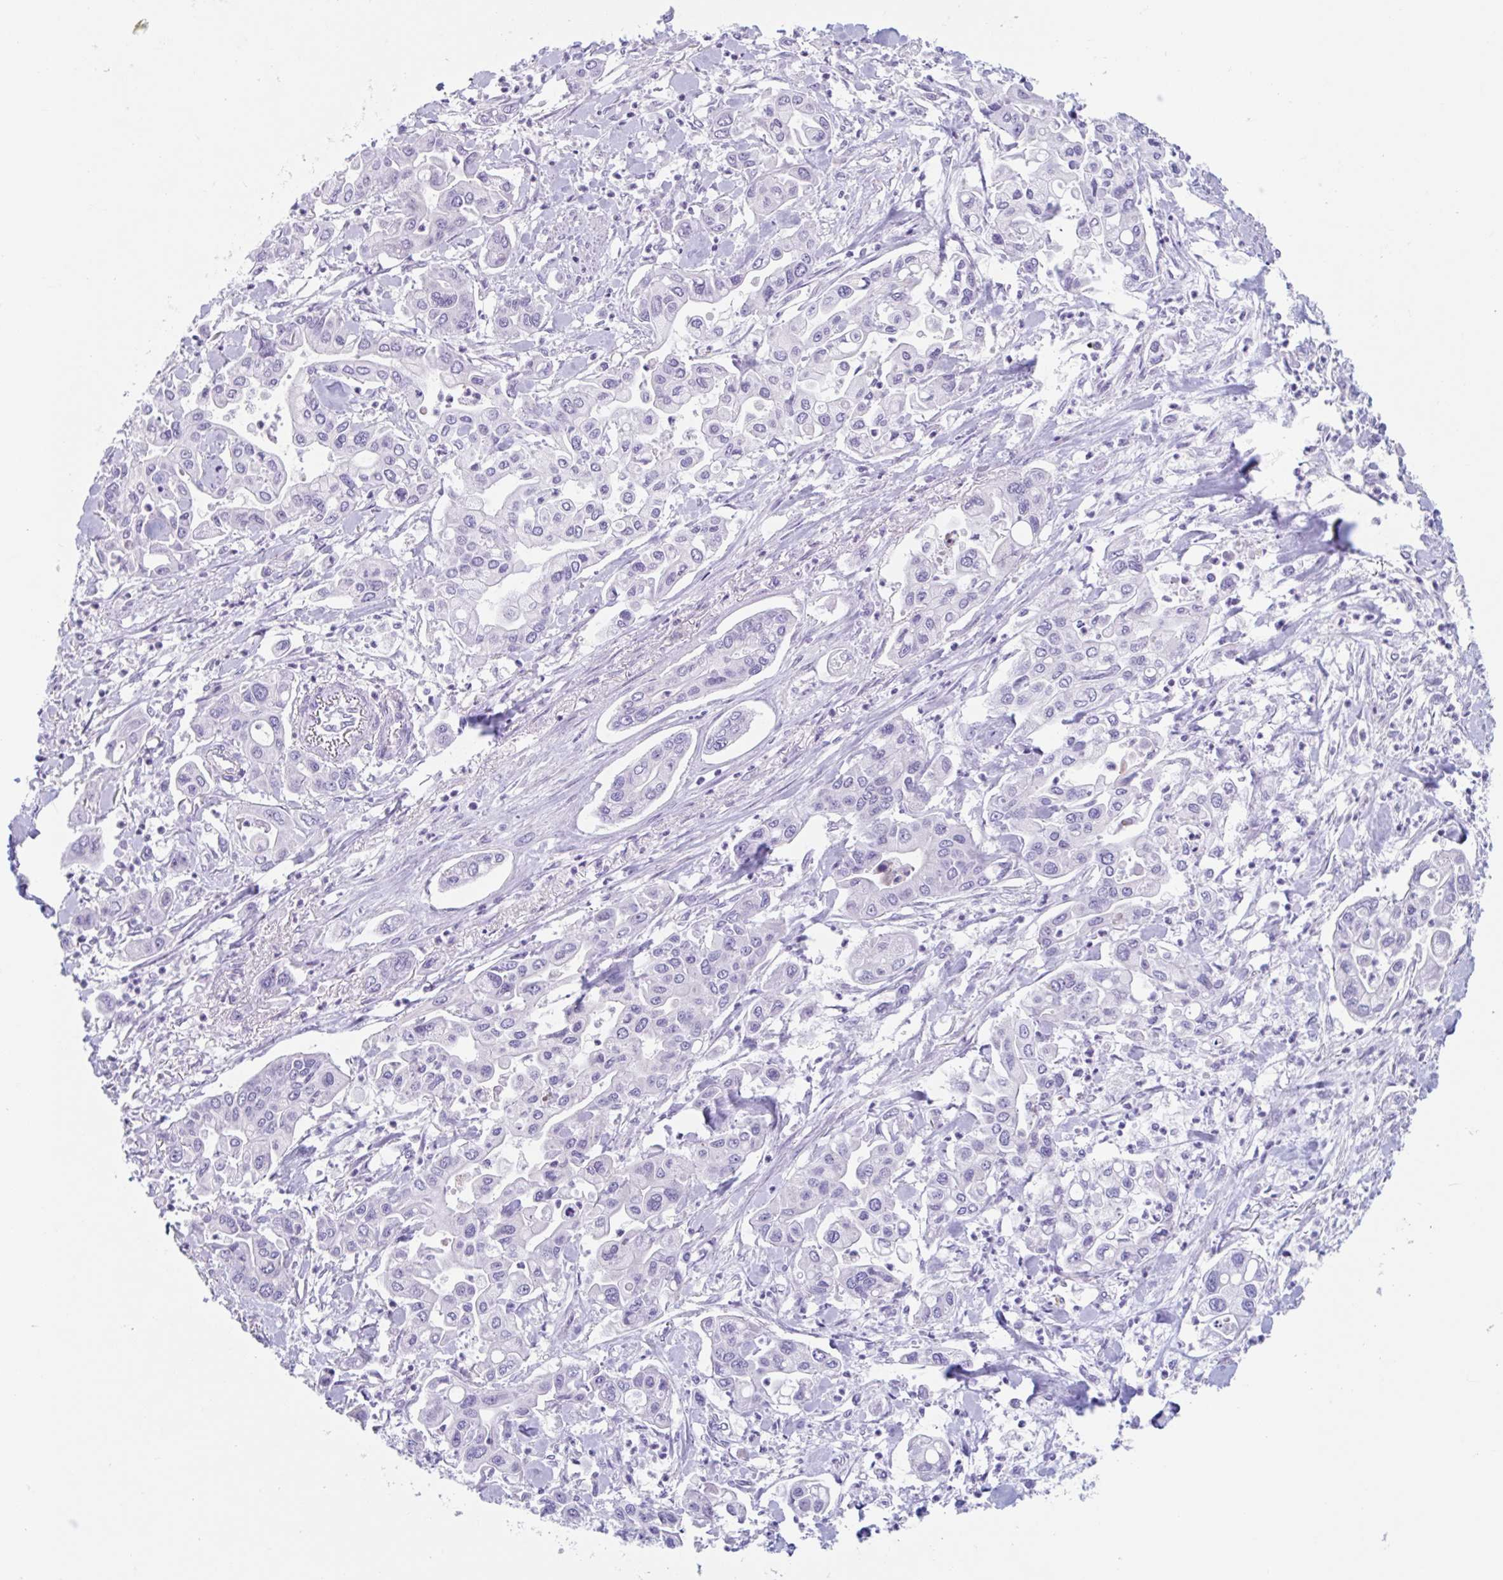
{"staining": {"intensity": "negative", "quantity": "none", "location": "none"}, "tissue": "pancreatic cancer", "cell_type": "Tumor cells", "image_type": "cancer", "snomed": [{"axis": "morphology", "description": "Adenocarcinoma, NOS"}, {"axis": "topography", "description": "Pancreas"}], "caption": "This is an IHC image of human adenocarcinoma (pancreatic). There is no expression in tumor cells.", "gene": "CPTP", "patient": {"sex": "male", "age": 62}}